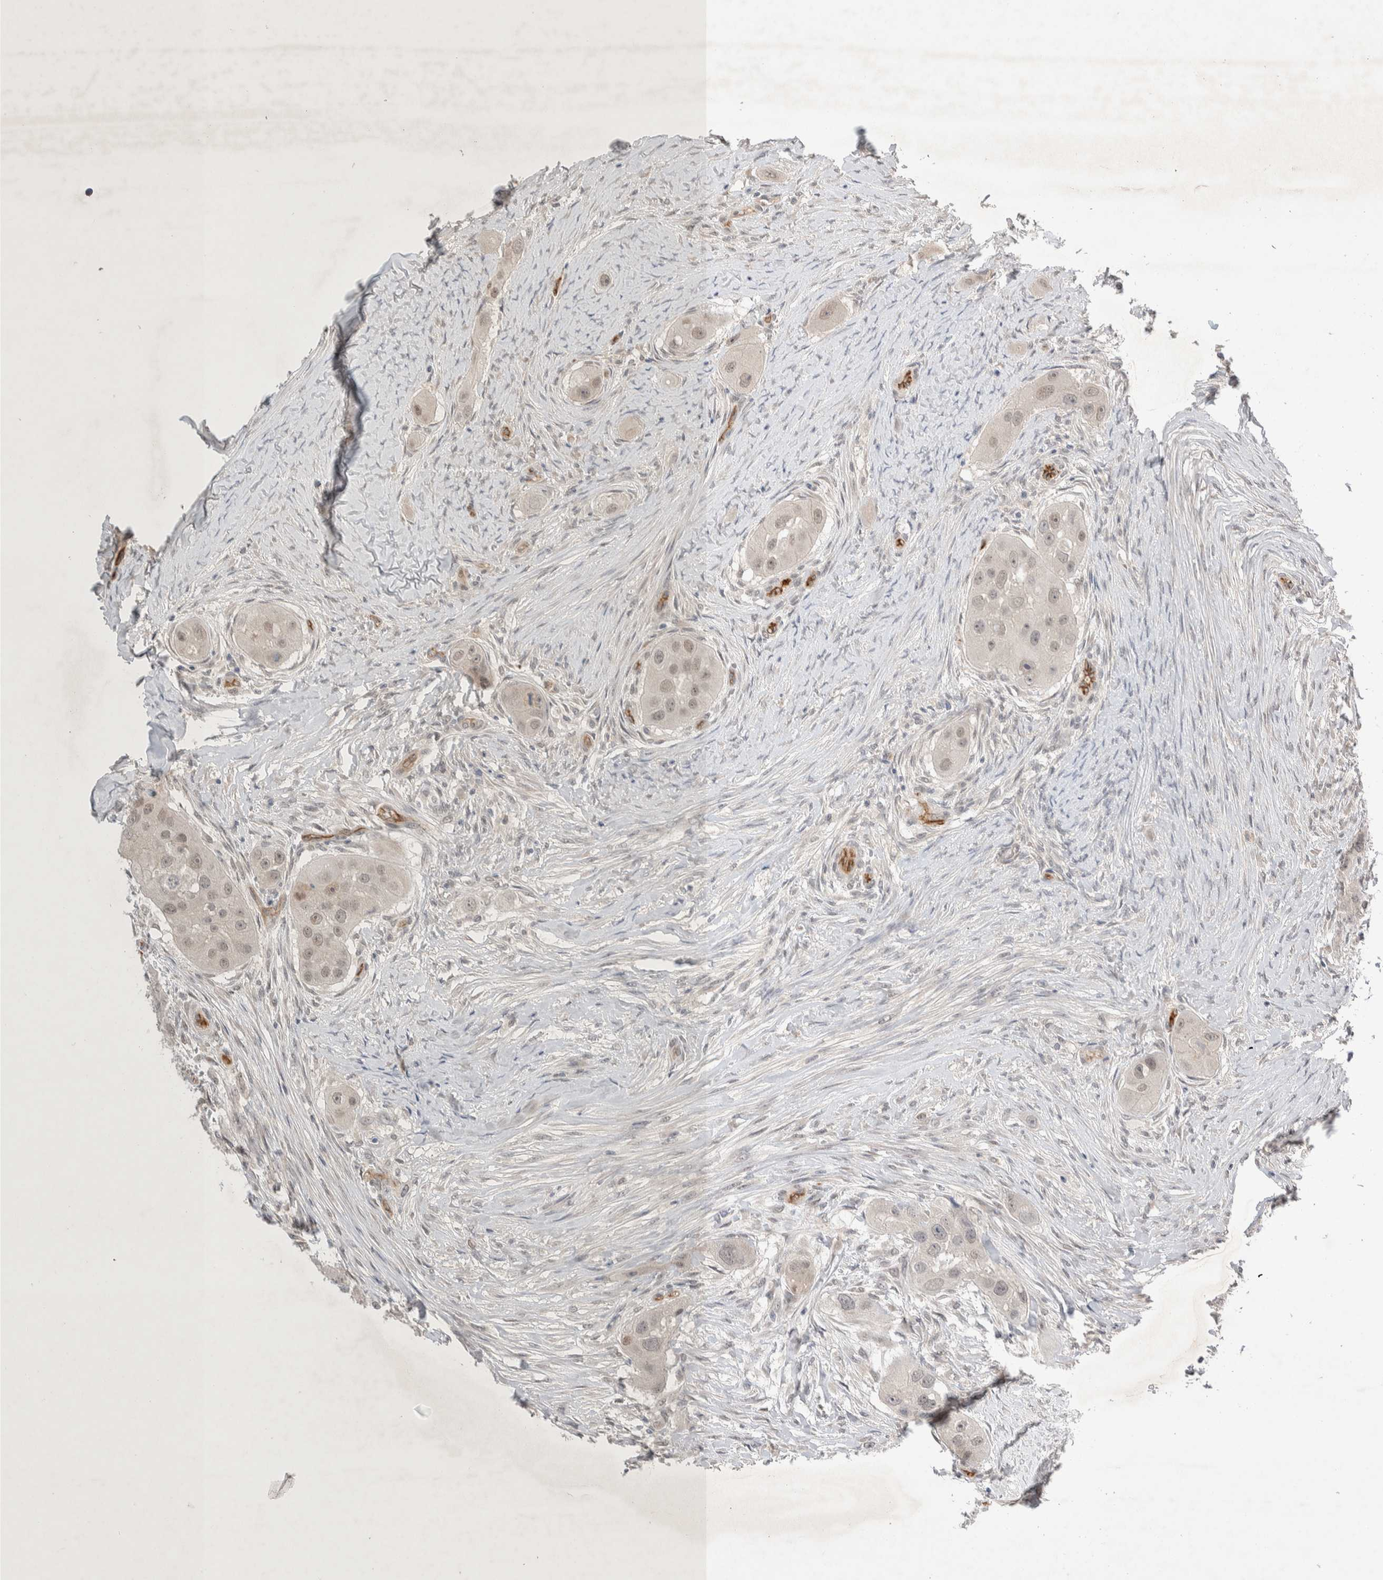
{"staining": {"intensity": "negative", "quantity": "none", "location": "none"}, "tissue": "head and neck cancer", "cell_type": "Tumor cells", "image_type": "cancer", "snomed": [{"axis": "morphology", "description": "Normal tissue, NOS"}, {"axis": "morphology", "description": "Squamous cell carcinoma, NOS"}, {"axis": "topography", "description": "Skeletal muscle"}, {"axis": "topography", "description": "Head-Neck"}], "caption": "A high-resolution photomicrograph shows immunohistochemistry staining of squamous cell carcinoma (head and neck), which reveals no significant positivity in tumor cells.", "gene": "ZNF704", "patient": {"sex": "male", "age": 51}}